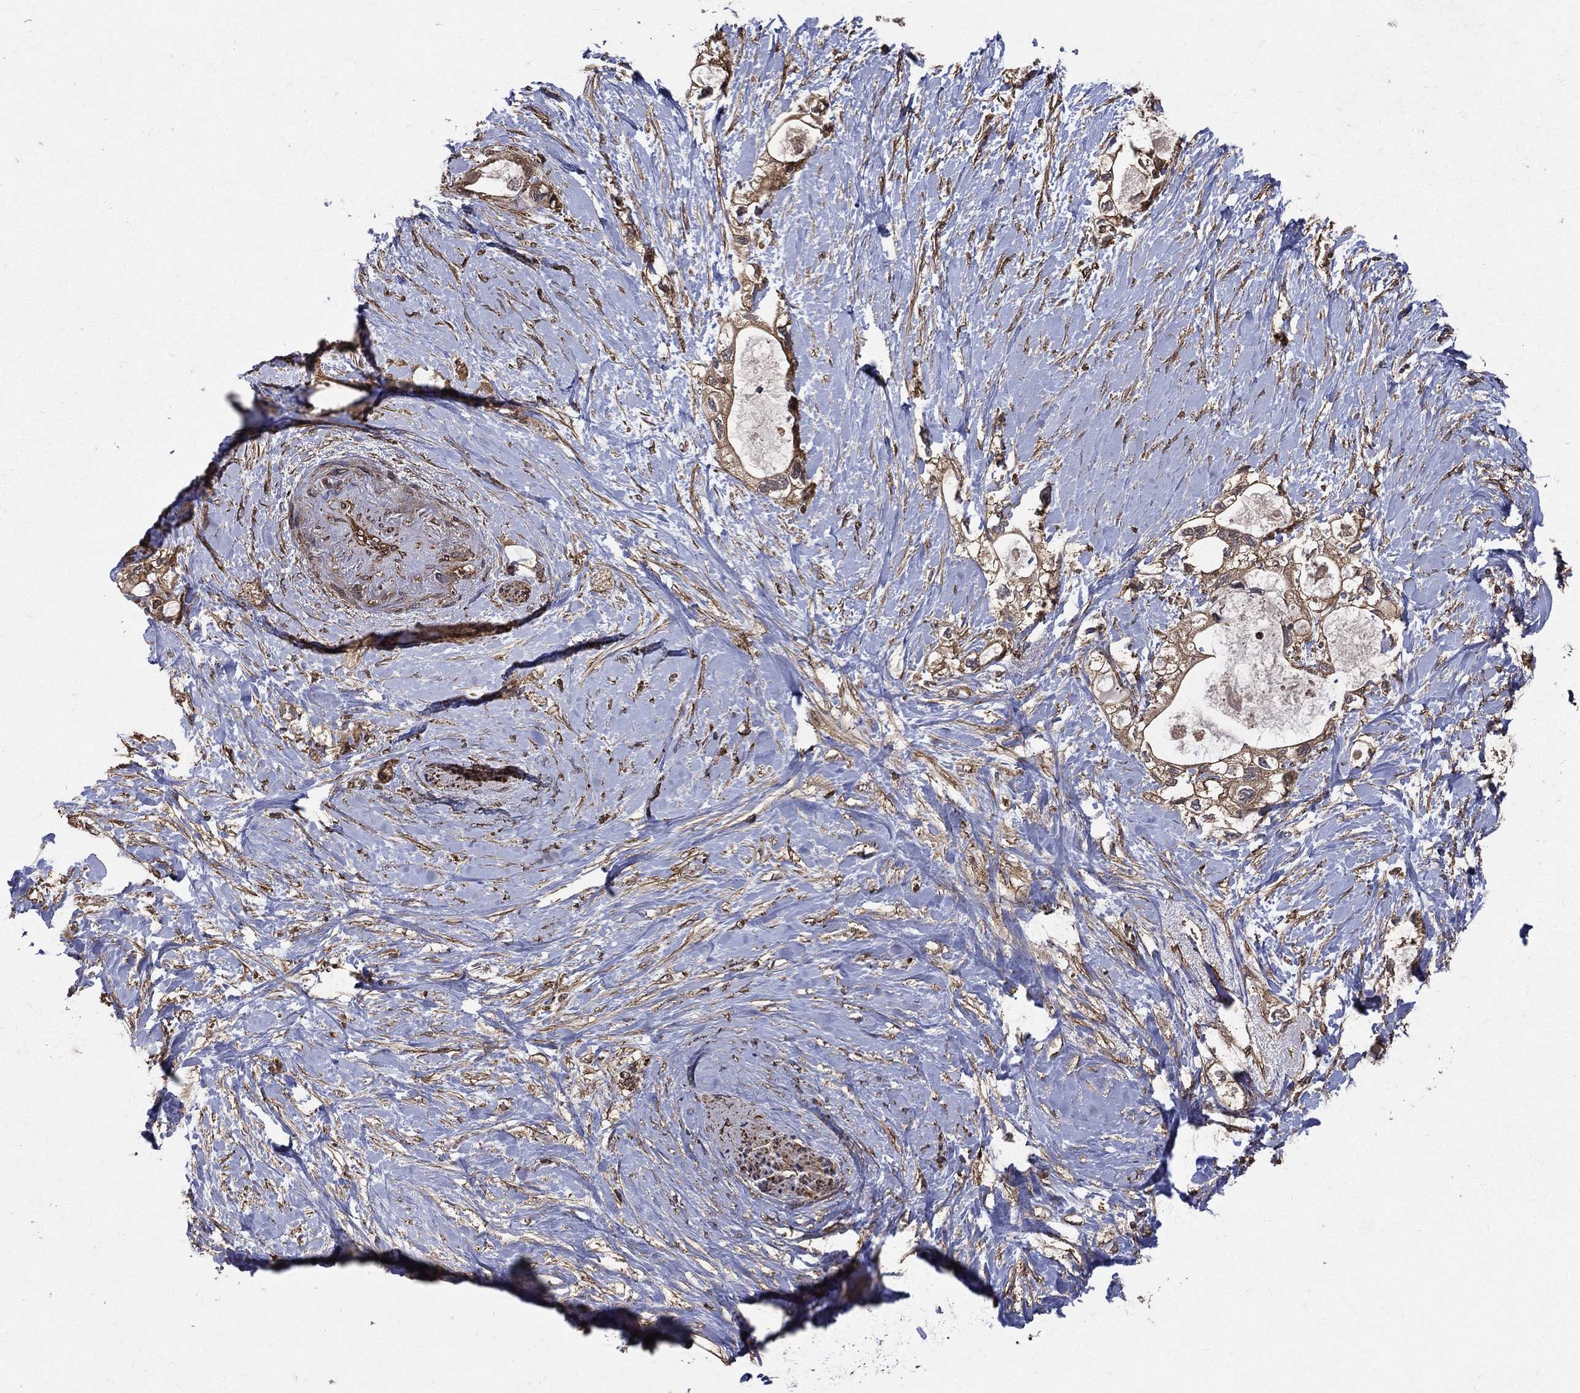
{"staining": {"intensity": "weak", "quantity": "25%-75%", "location": "cytoplasmic/membranous"}, "tissue": "pancreatic cancer", "cell_type": "Tumor cells", "image_type": "cancer", "snomed": [{"axis": "morphology", "description": "Adenocarcinoma, NOS"}, {"axis": "topography", "description": "Pancreas"}], "caption": "This is an image of immunohistochemistry staining of pancreatic cancer (adenocarcinoma), which shows weak positivity in the cytoplasmic/membranous of tumor cells.", "gene": "DPYSL2", "patient": {"sex": "female", "age": 56}}